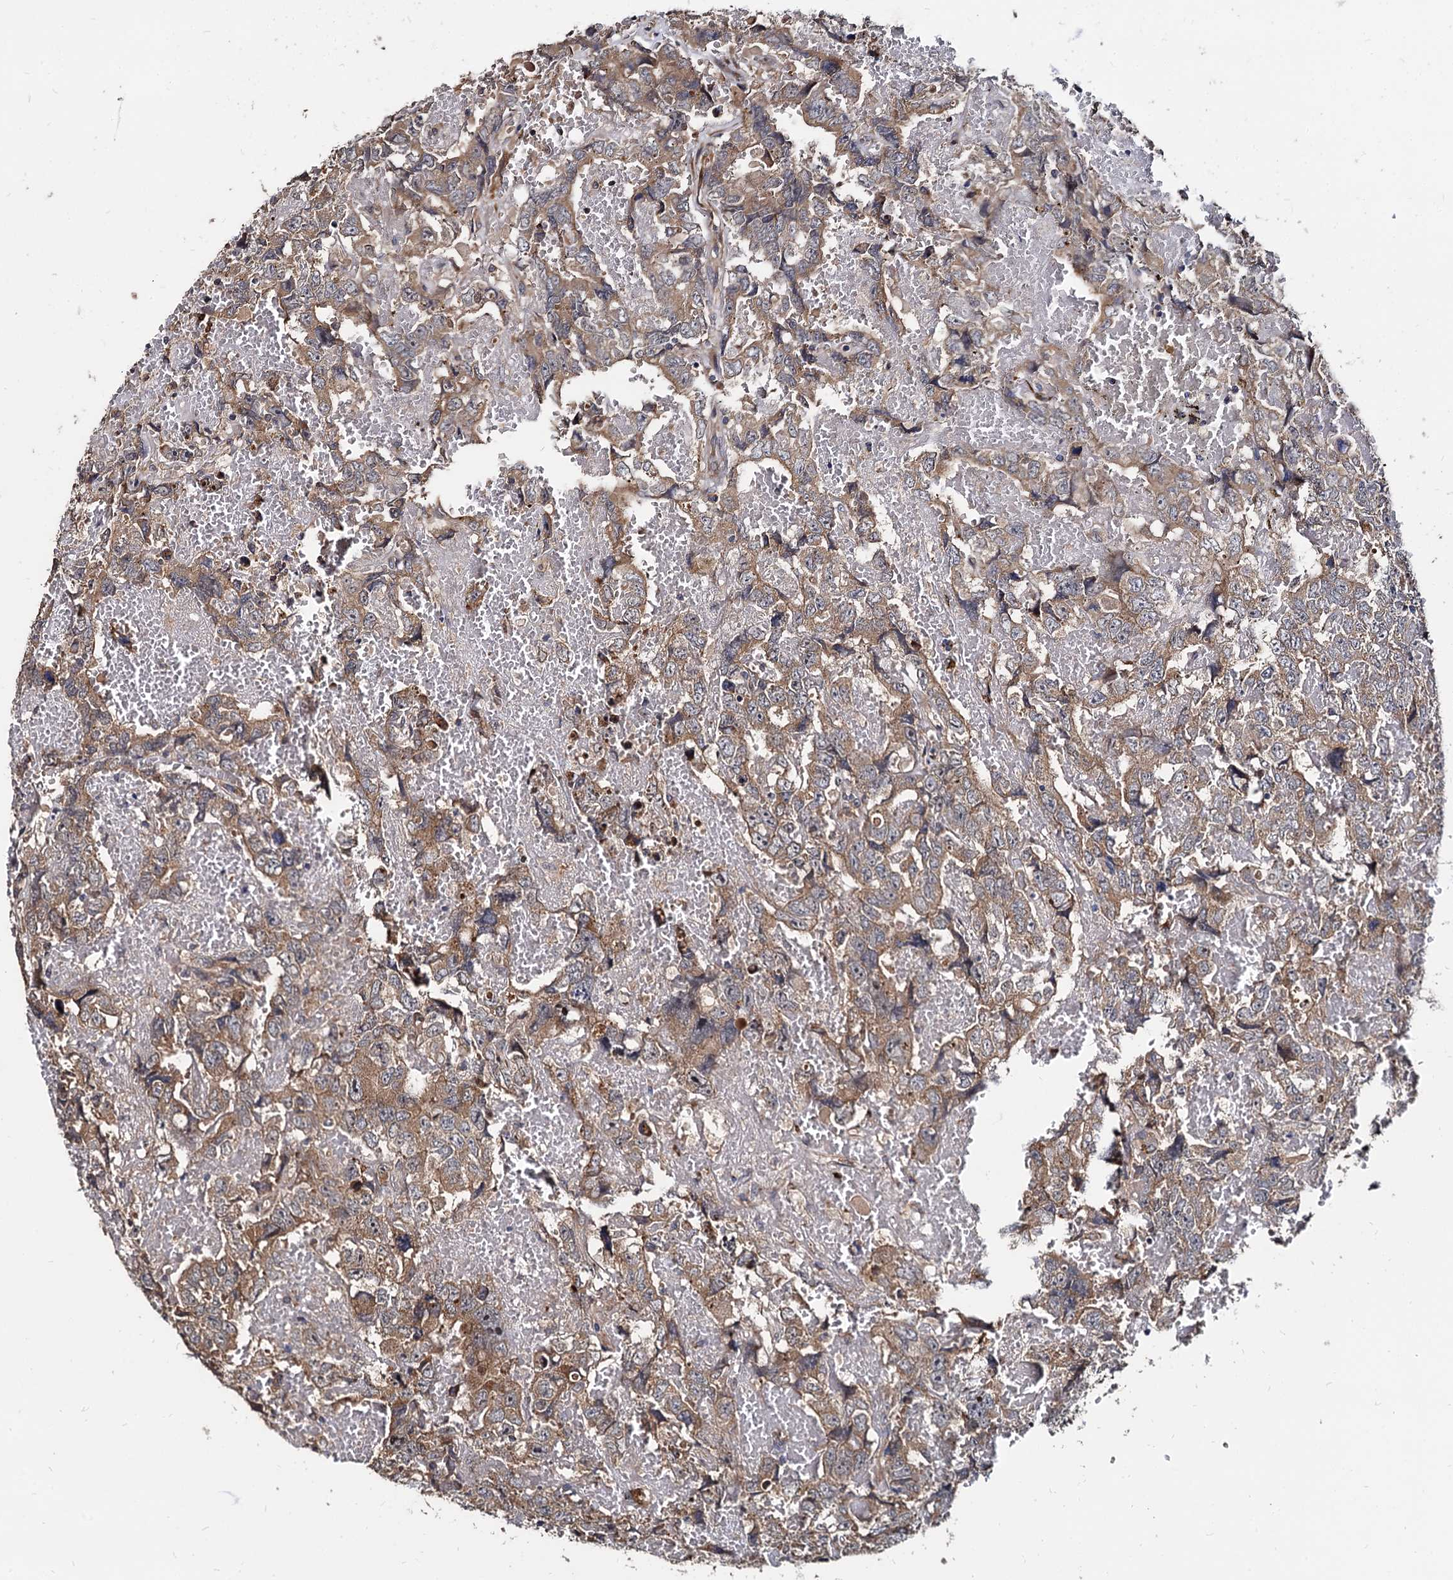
{"staining": {"intensity": "moderate", "quantity": ">75%", "location": "cytoplasmic/membranous"}, "tissue": "testis cancer", "cell_type": "Tumor cells", "image_type": "cancer", "snomed": [{"axis": "morphology", "description": "Carcinoma, Embryonal, NOS"}, {"axis": "topography", "description": "Testis"}], "caption": "Tumor cells demonstrate medium levels of moderate cytoplasmic/membranous positivity in about >75% of cells in testis embryonal carcinoma.", "gene": "WWC3", "patient": {"sex": "male", "age": 45}}